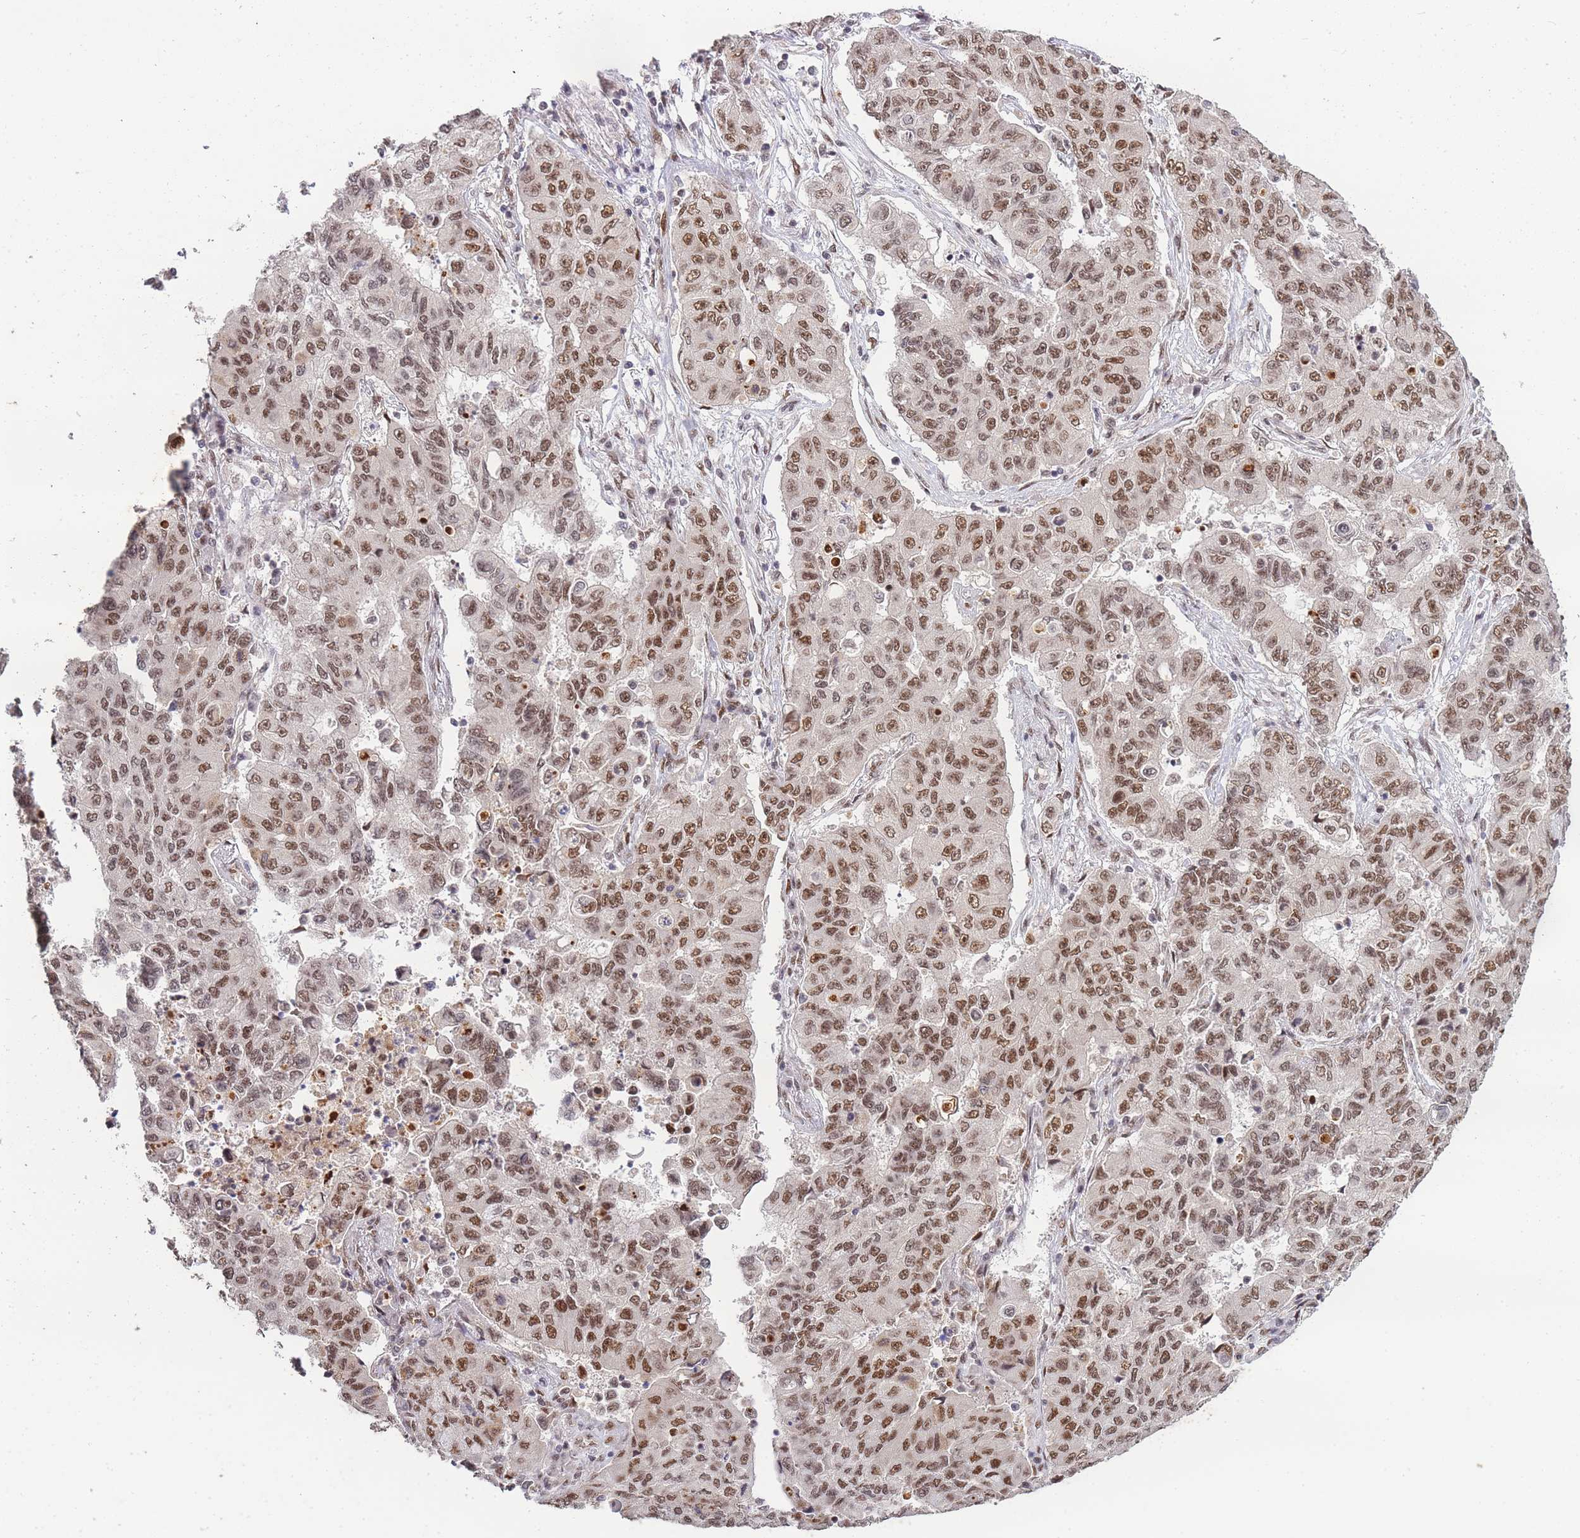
{"staining": {"intensity": "moderate", "quantity": ">75%", "location": "nuclear"}, "tissue": "lung cancer", "cell_type": "Tumor cells", "image_type": "cancer", "snomed": [{"axis": "morphology", "description": "Squamous cell carcinoma, NOS"}, {"axis": "topography", "description": "Lung"}], "caption": "High-power microscopy captured an immunohistochemistry (IHC) micrograph of lung squamous cell carcinoma, revealing moderate nuclear positivity in about >75% of tumor cells.", "gene": "PRKDC", "patient": {"sex": "male", "age": 74}}